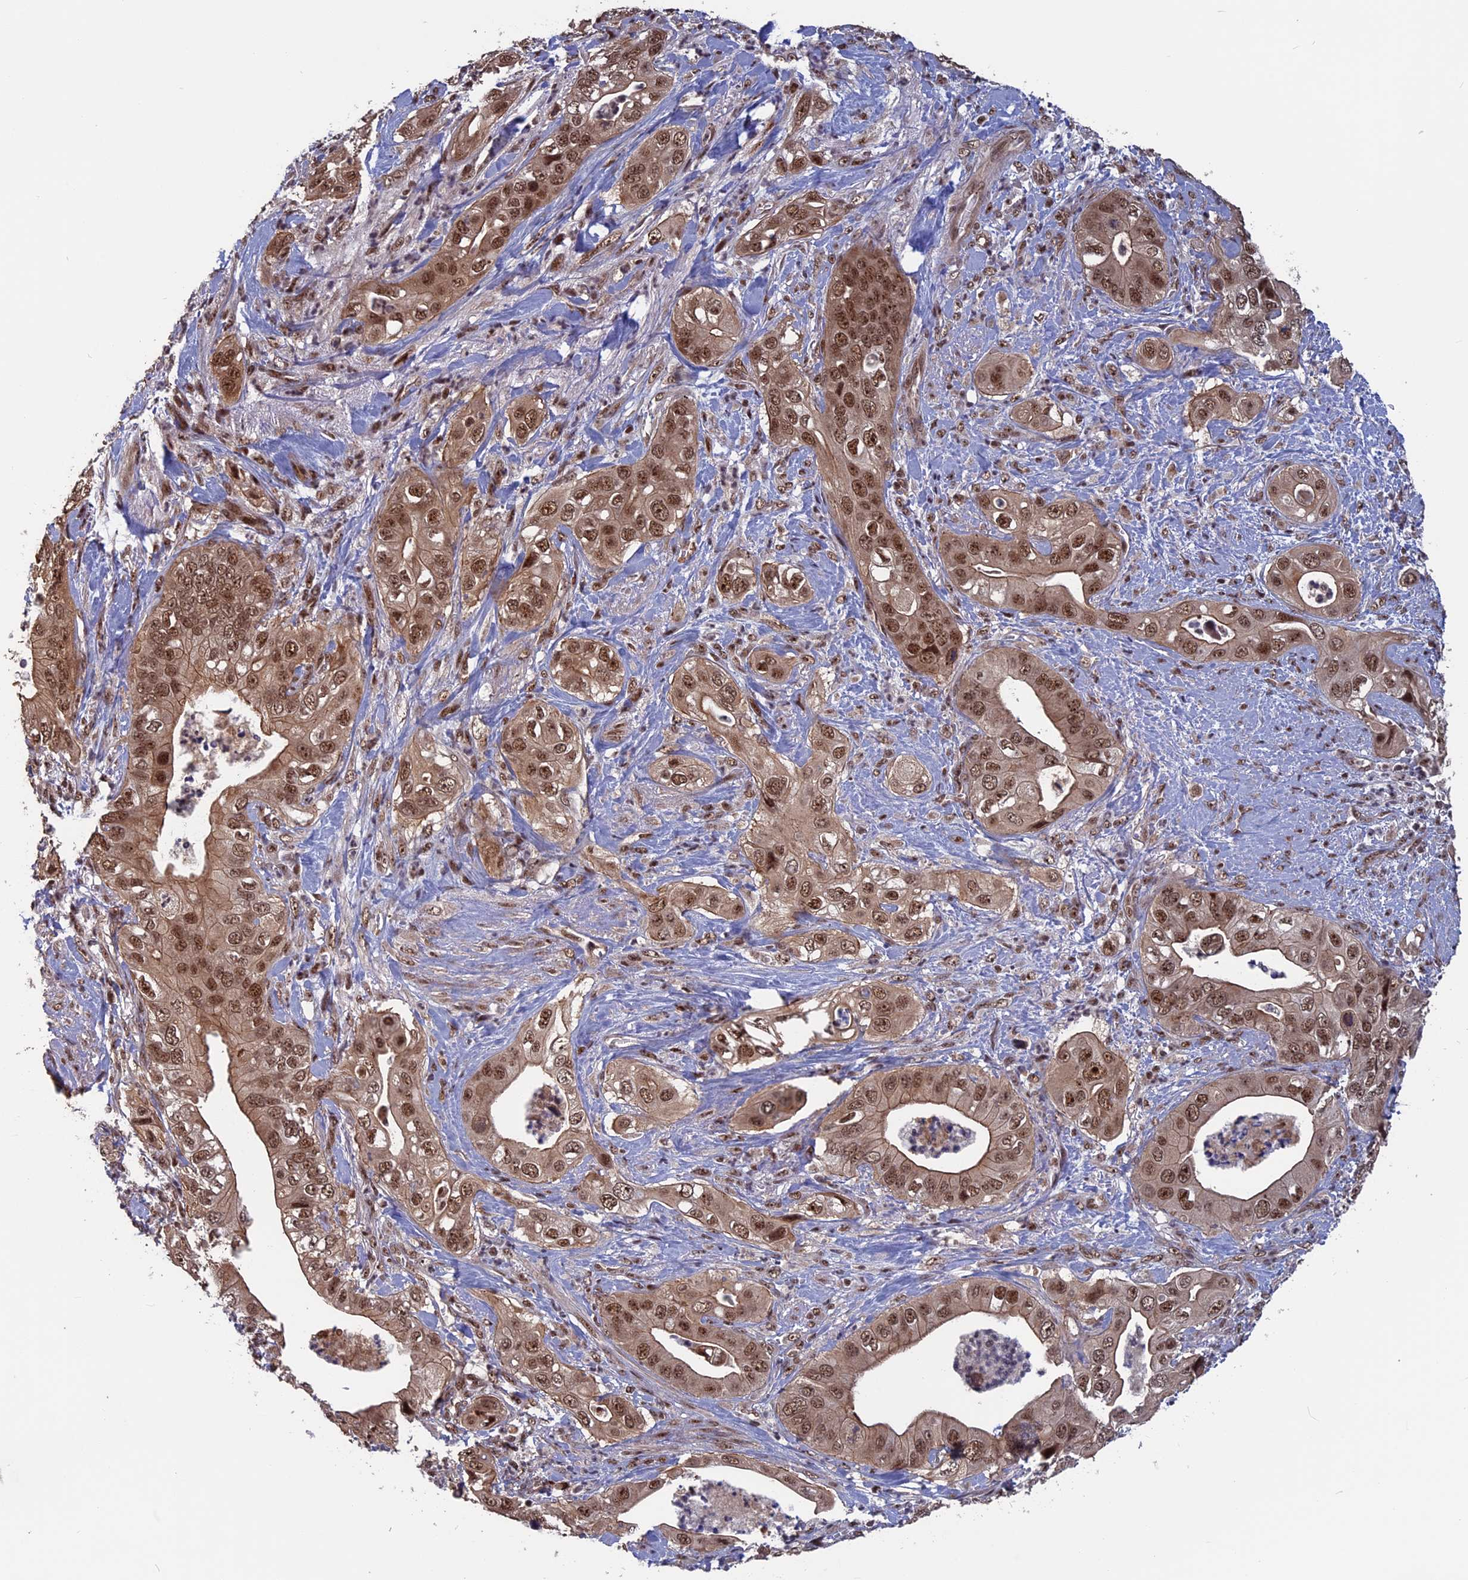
{"staining": {"intensity": "moderate", "quantity": ">75%", "location": "cytoplasmic/membranous,nuclear"}, "tissue": "pancreatic cancer", "cell_type": "Tumor cells", "image_type": "cancer", "snomed": [{"axis": "morphology", "description": "Adenocarcinoma, NOS"}, {"axis": "topography", "description": "Pancreas"}], "caption": "A photomicrograph of human pancreatic cancer (adenocarcinoma) stained for a protein demonstrates moderate cytoplasmic/membranous and nuclear brown staining in tumor cells. (DAB IHC with brightfield microscopy, high magnification).", "gene": "CACTIN", "patient": {"sex": "female", "age": 78}}